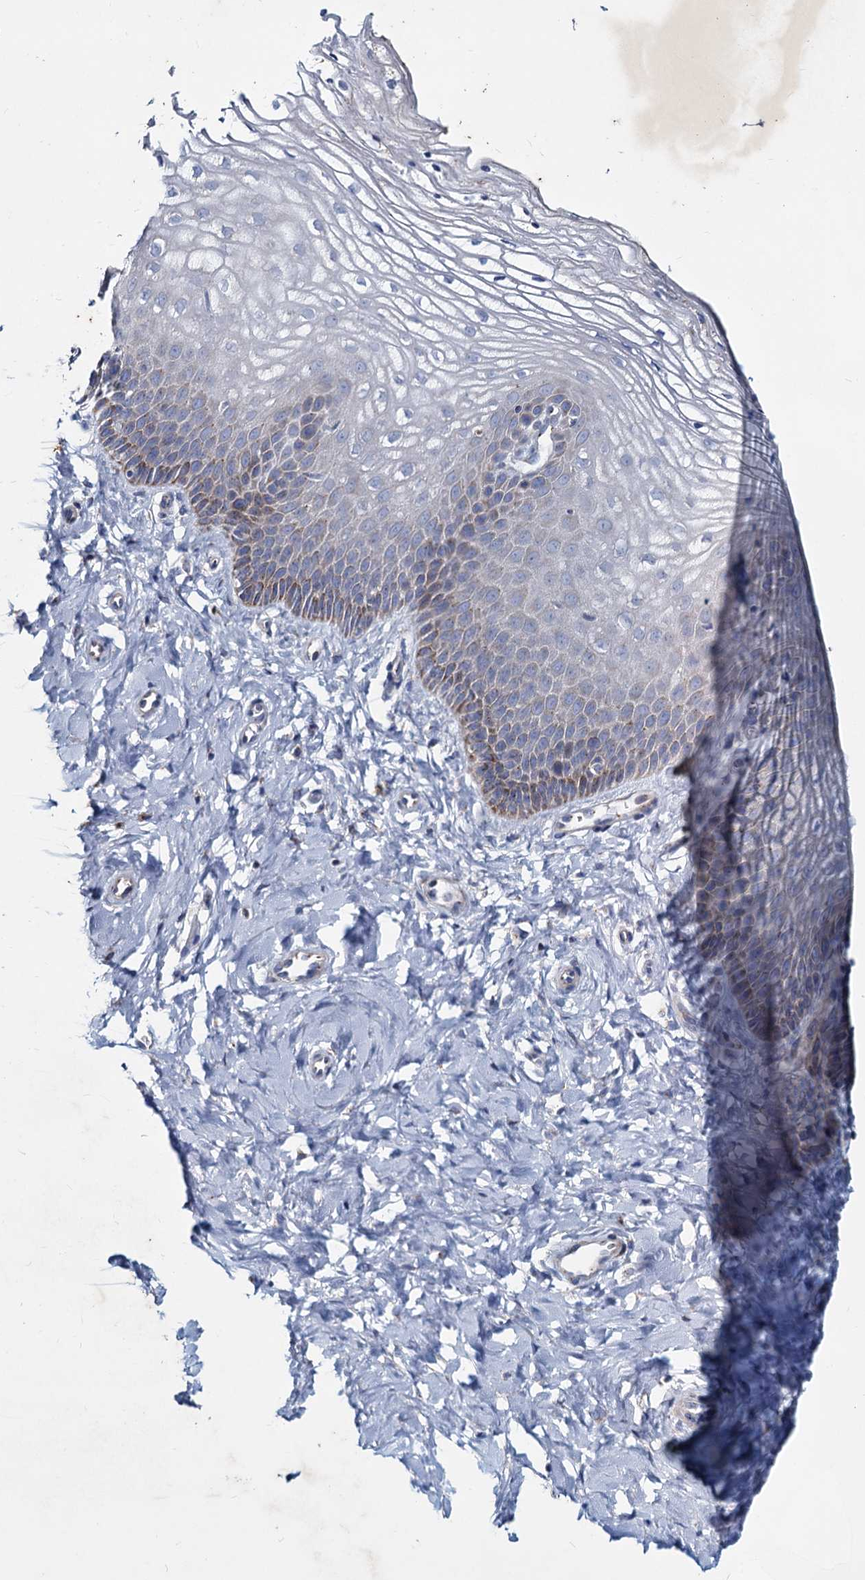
{"staining": {"intensity": "moderate", "quantity": "<25%", "location": "cytoplasmic/membranous"}, "tissue": "vagina", "cell_type": "Squamous epithelial cells", "image_type": "normal", "snomed": [{"axis": "morphology", "description": "Normal tissue, NOS"}, {"axis": "topography", "description": "Vagina"}, {"axis": "topography", "description": "Cervix"}], "caption": "IHC histopathology image of unremarkable vagina: vagina stained using immunohistochemistry (IHC) displays low levels of moderate protein expression localized specifically in the cytoplasmic/membranous of squamous epithelial cells, appearing as a cytoplasmic/membranous brown color.", "gene": "AGBL4", "patient": {"sex": "female", "age": 40}}